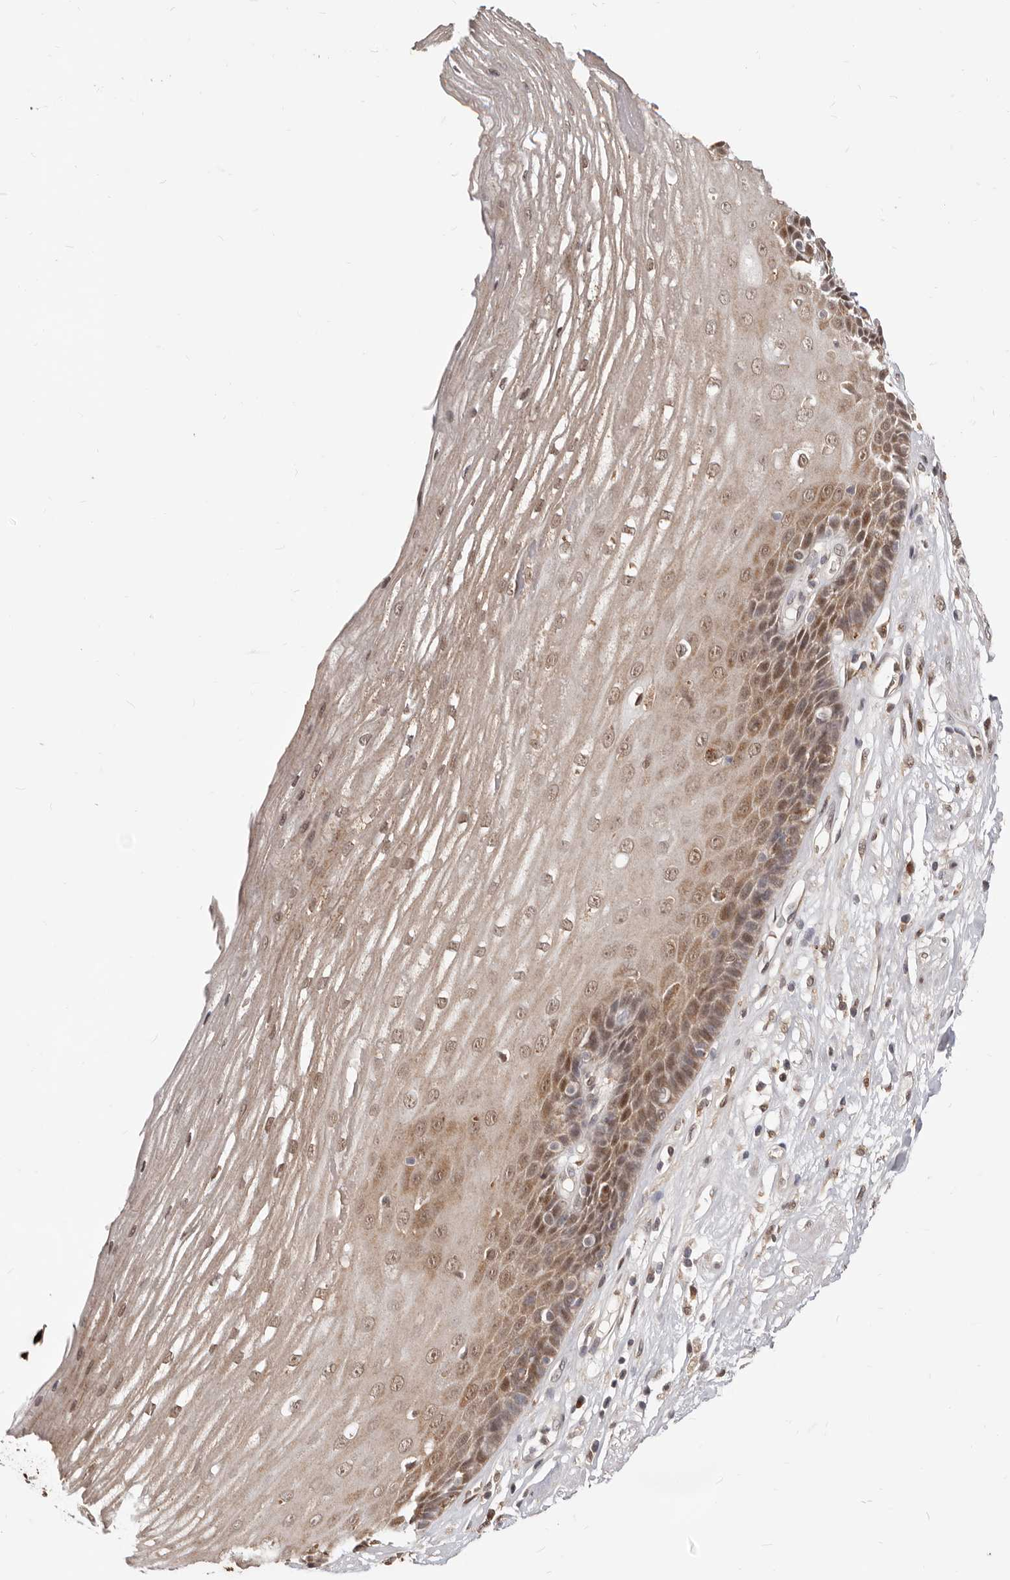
{"staining": {"intensity": "moderate", "quantity": ">75%", "location": "cytoplasmic/membranous,nuclear"}, "tissue": "esophagus", "cell_type": "Squamous epithelial cells", "image_type": "normal", "snomed": [{"axis": "morphology", "description": "Normal tissue, NOS"}, {"axis": "topography", "description": "Esophagus"}], "caption": "Protein staining exhibits moderate cytoplasmic/membranous,nuclear positivity in approximately >75% of squamous epithelial cells in unremarkable esophagus.", "gene": "NCOA3", "patient": {"sex": "male", "age": 62}}